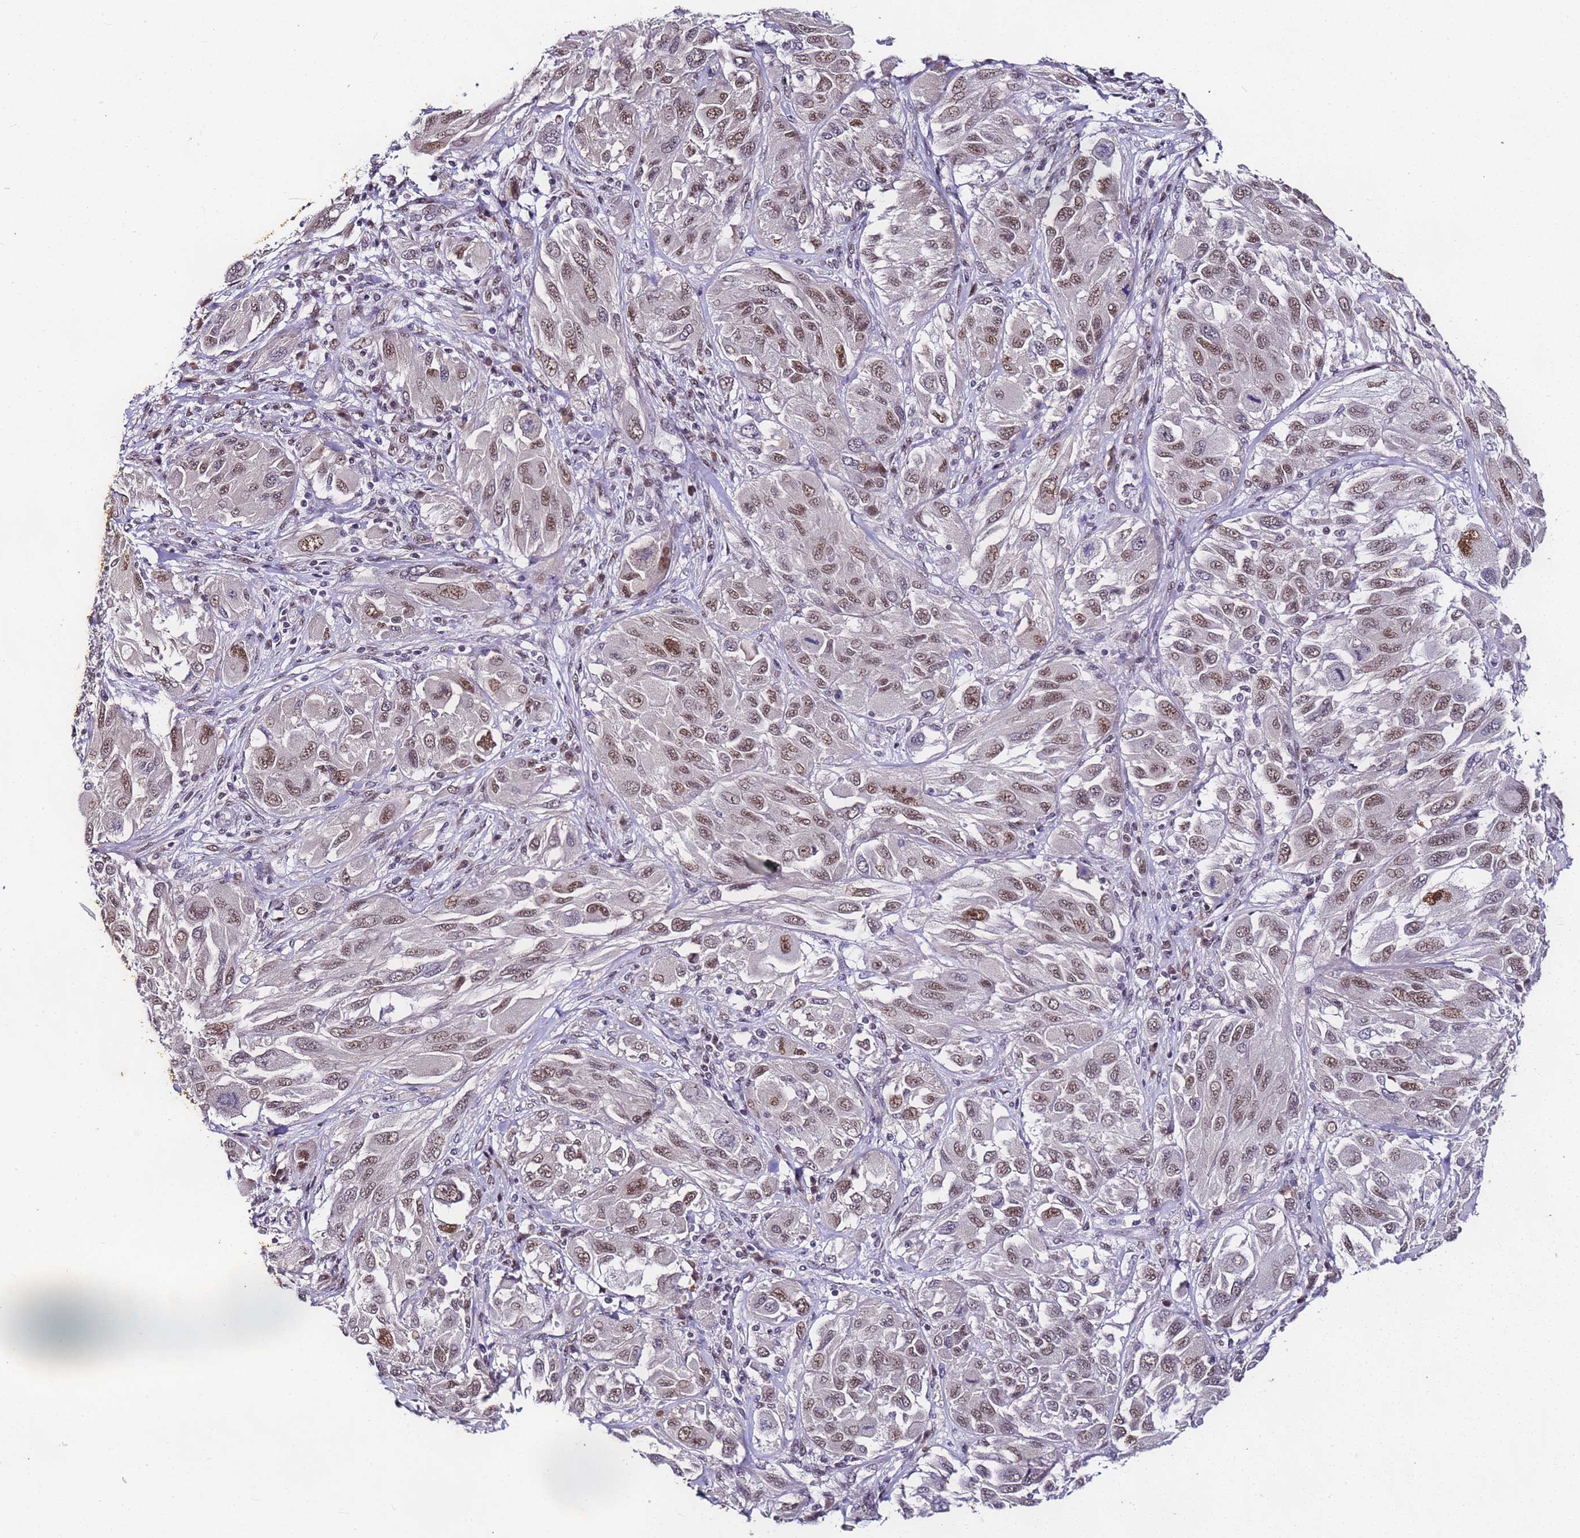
{"staining": {"intensity": "moderate", "quantity": ">75%", "location": "nuclear"}, "tissue": "melanoma", "cell_type": "Tumor cells", "image_type": "cancer", "snomed": [{"axis": "morphology", "description": "Malignant melanoma, NOS"}, {"axis": "topography", "description": "Skin"}], "caption": "Malignant melanoma stained for a protein (brown) exhibits moderate nuclear positive staining in about >75% of tumor cells.", "gene": "FNBP4", "patient": {"sex": "female", "age": 91}}